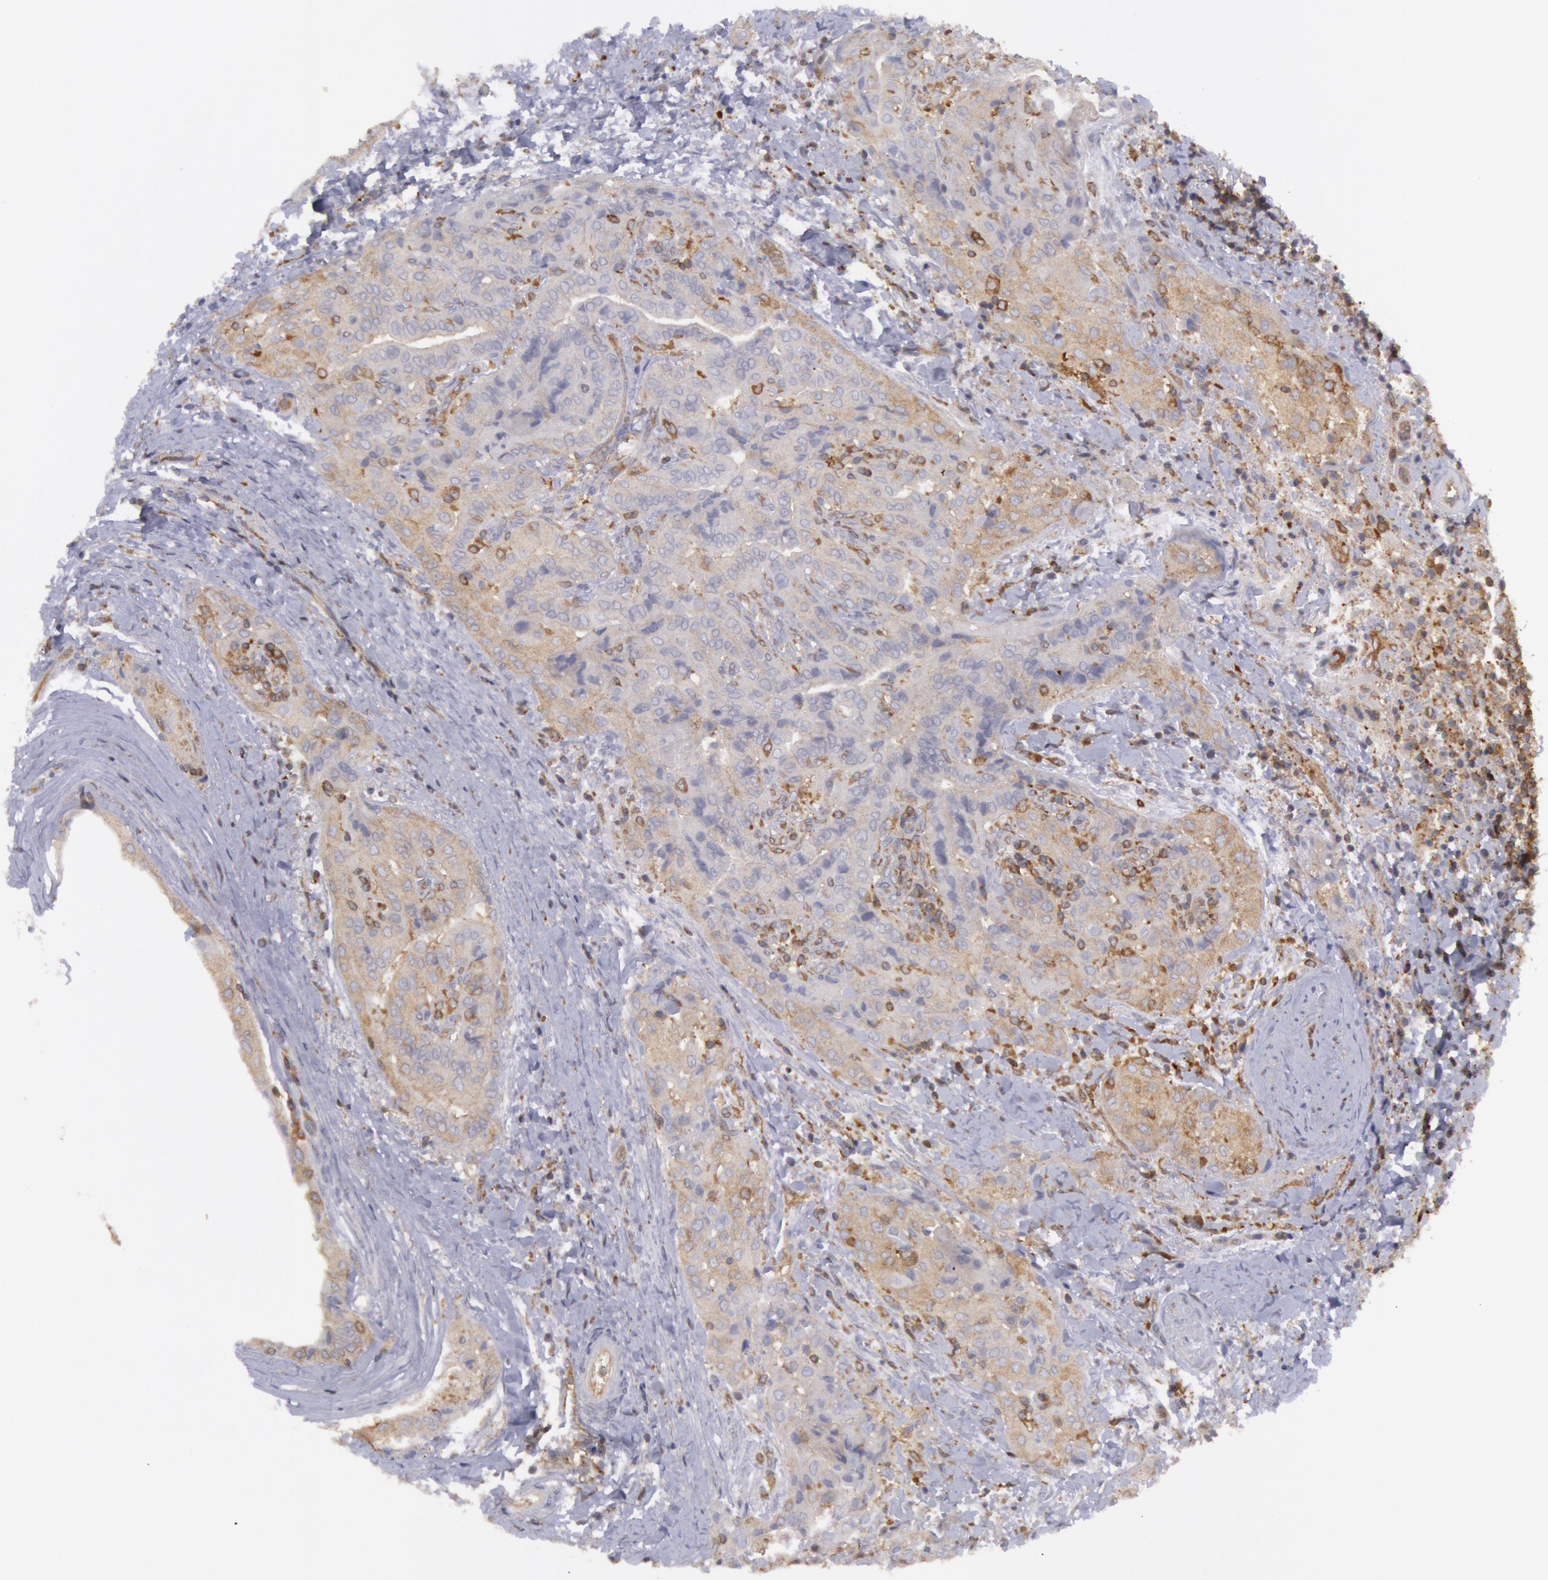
{"staining": {"intensity": "negative", "quantity": "none", "location": "none"}, "tissue": "thyroid cancer", "cell_type": "Tumor cells", "image_type": "cancer", "snomed": [{"axis": "morphology", "description": "Papillary adenocarcinoma, NOS"}, {"axis": "topography", "description": "Thyroid gland"}], "caption": "High magnification brightfield microscopy of thyroid cancer stained with DAB (3,3'-diaminobenzidine) (brown) and counterstained with hematoxylin (blue): tumor cells show no significant positivity. (DAB IHC, high magnification).", "gene": "IKBKB", "patient": {"sex": "female", "age": 71}}